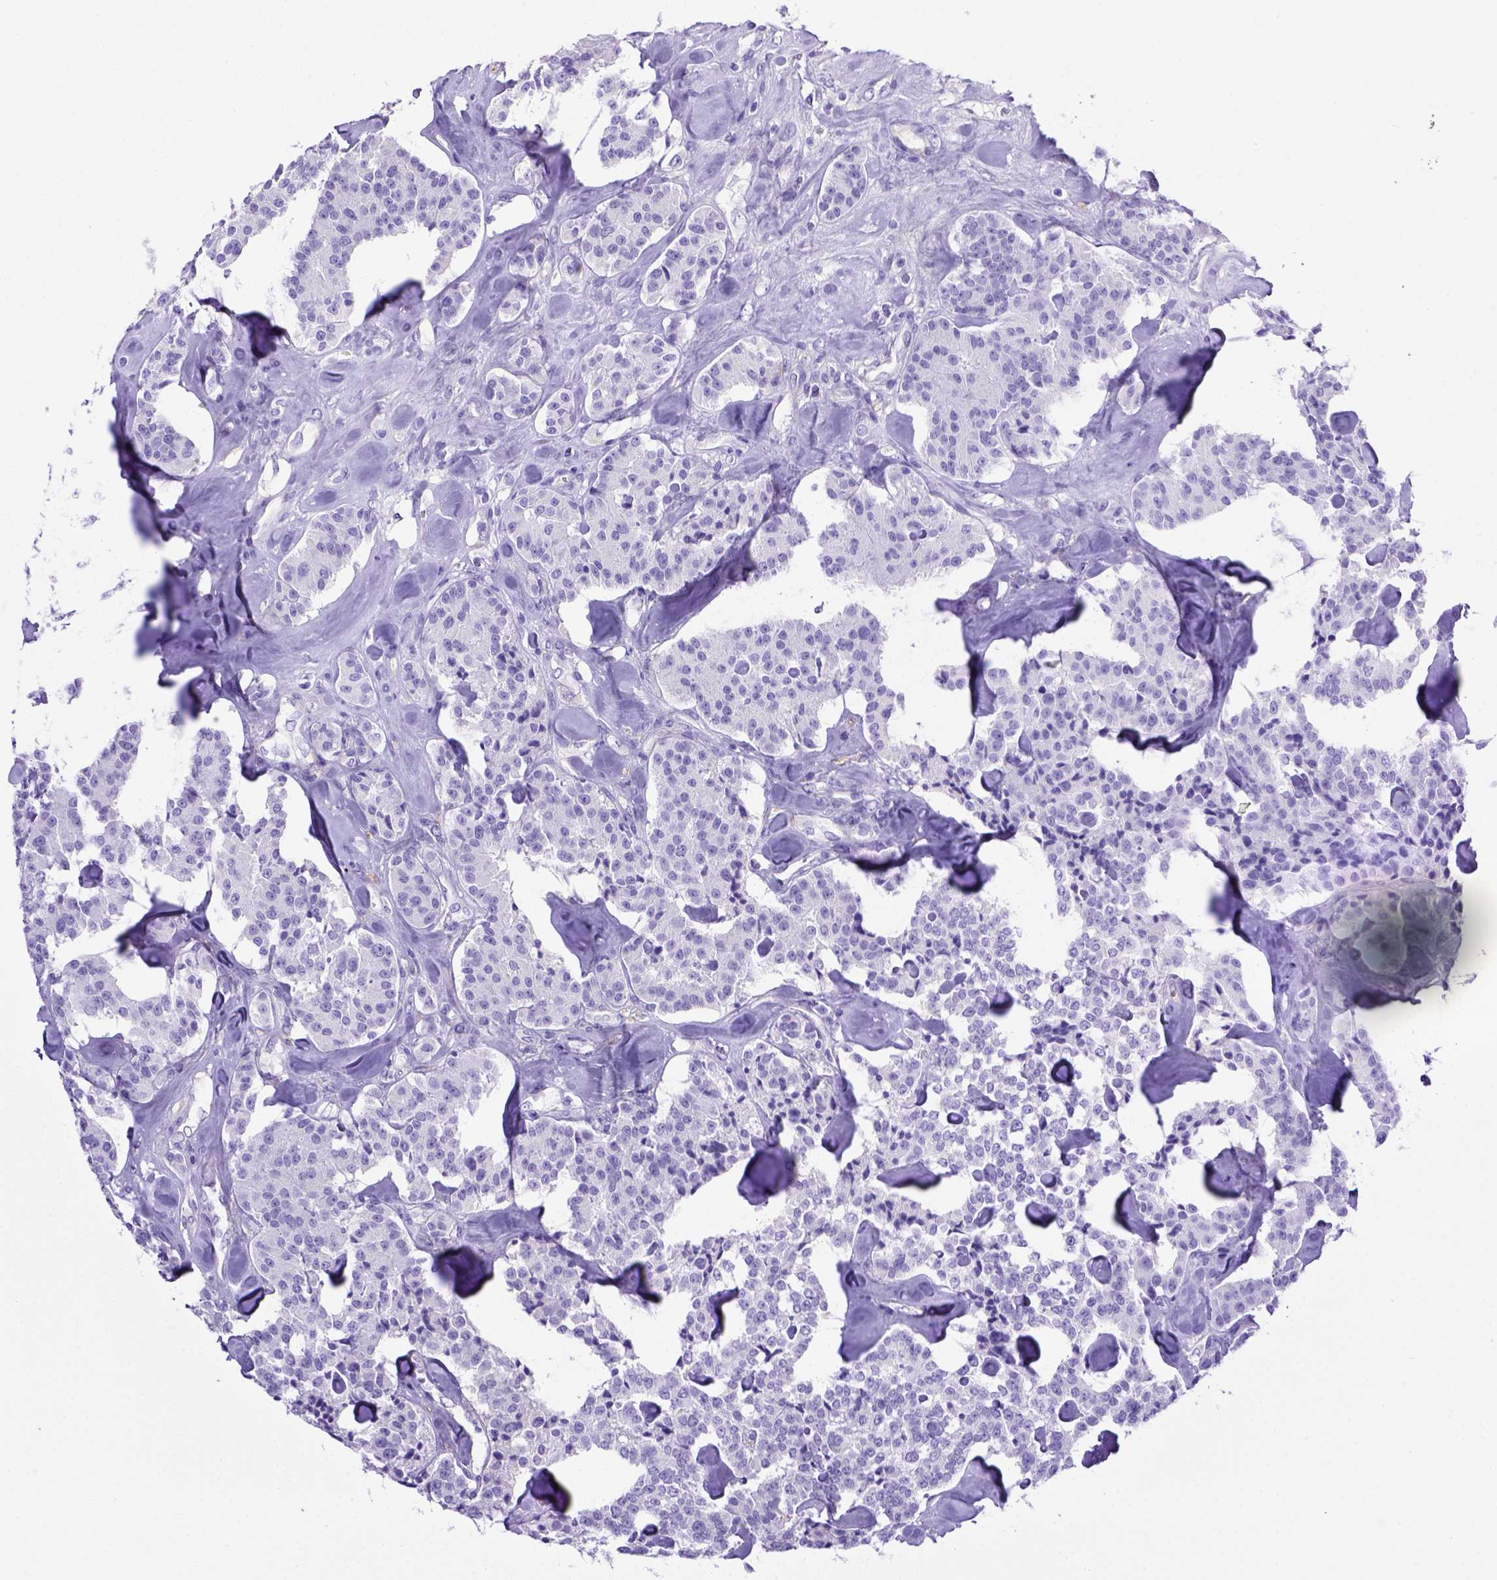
{"staining": {"intensity": "negative", "quantity": "none", "location": "none"}, "tissue": "carcinoid", "cell_type": "Tumor cells", "image_type": "cancer", "snomed": [{"axis": "morphology", "description": "Carcinoid, malignant, NOS"}, {"axis": "topography", "description": "Pancreas"}], "caption": "High power microscopy histopathology image of an immunohistochemistry histopathology image of carcinoid, revealing no significant staining in tumor cells.", "gene": "ADAM12", "patient": {"sex": "male", "age": 41}}